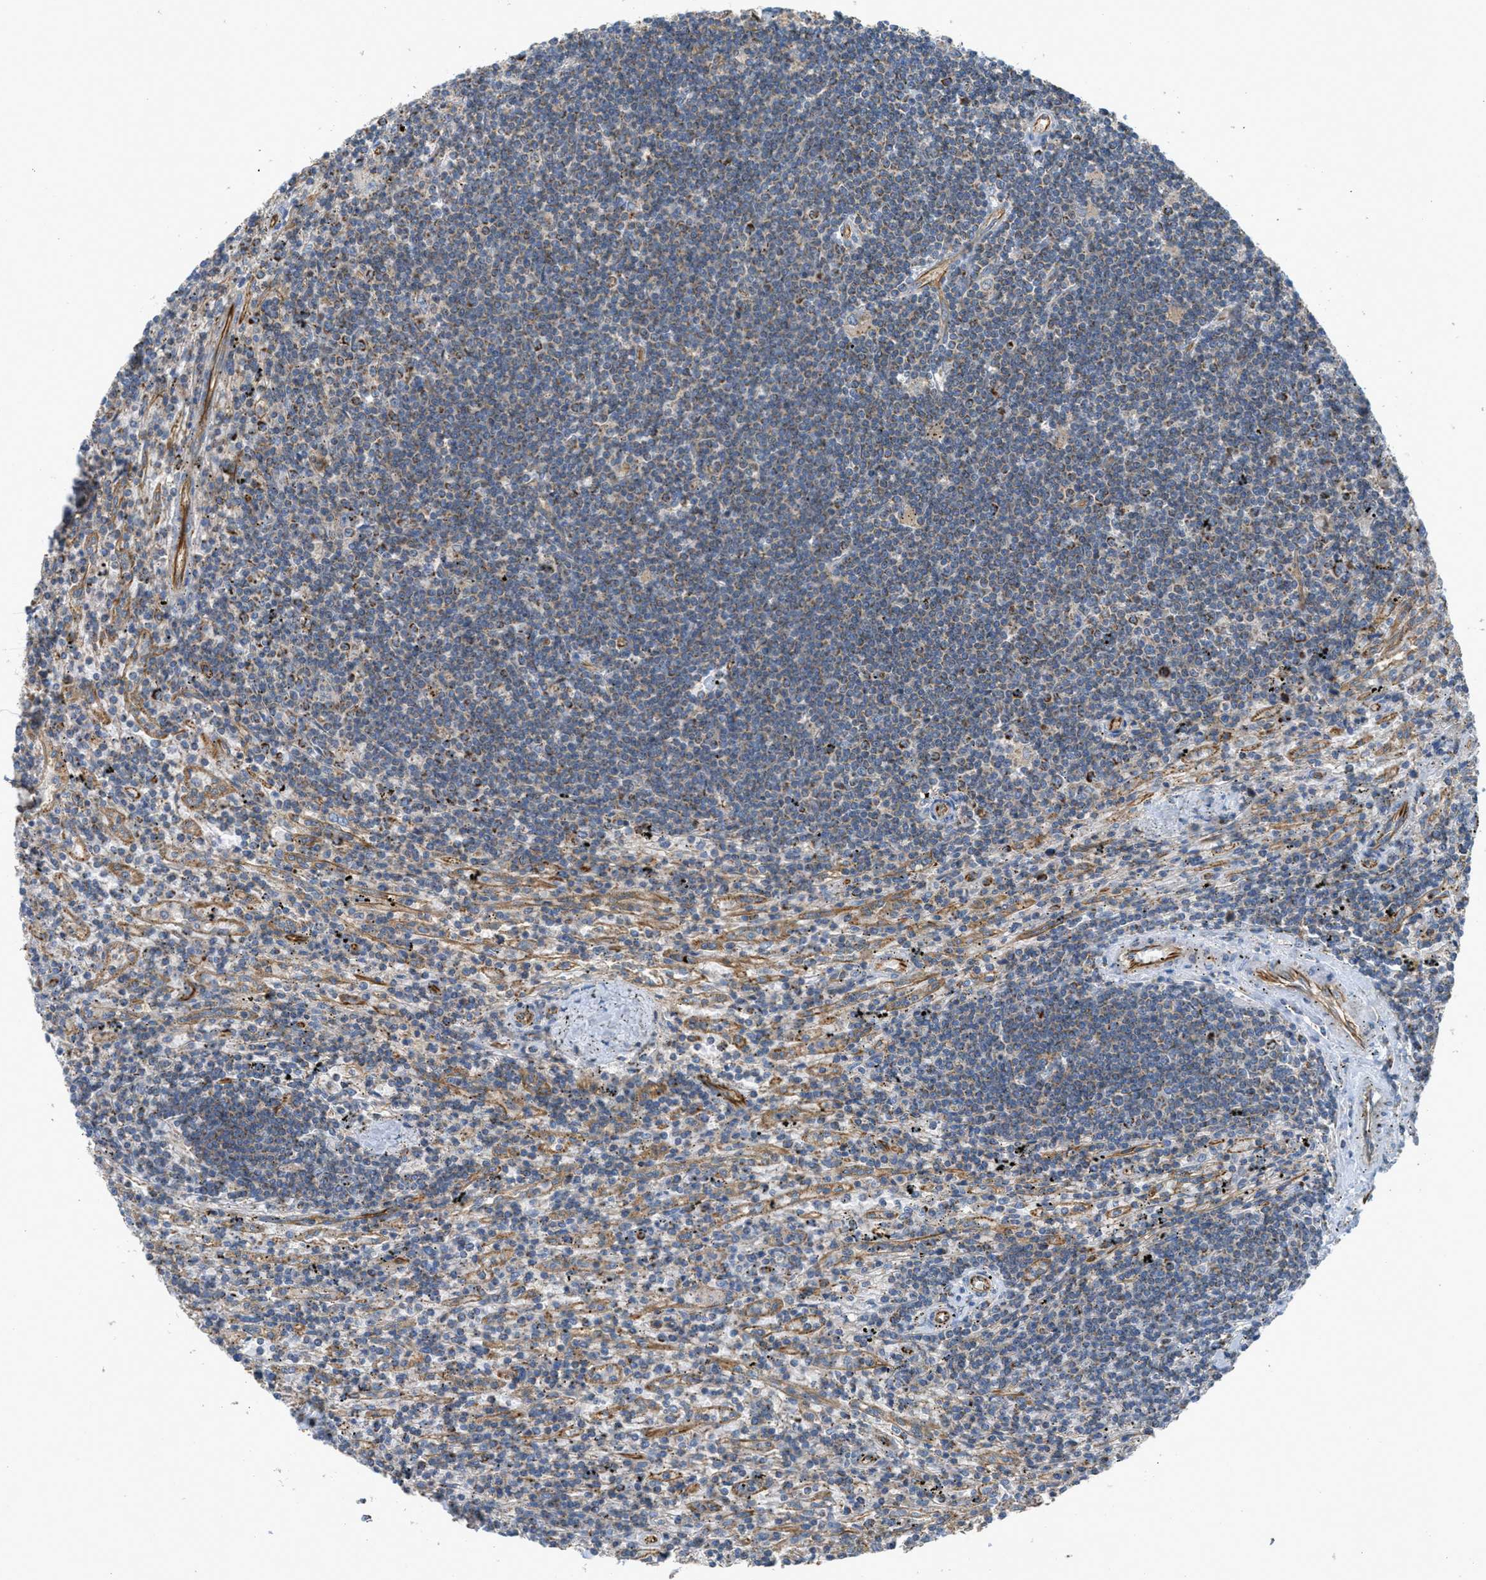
{"staining": {"intensity": "weak", "quantity": ">75%", "location": "cytoplasmic/membranous"}, "tissue": "lymphoma", "cell_type": "Tumor cells", "image_type": "cancer", "snomed": [{"axis": "morphology", "description": "Malignant lymphoma, non-Hodgkin's type, Low grade"}, {"axis": "topography", "description": "Spleen"}], "caption": "A photomicrograph of lymphoma stained for a protein shows weak cytoplasmic/membranous brown staining in tumor cells.", "gene": "BTN3A1", "patient": {"sex": "male", "age": 76}}